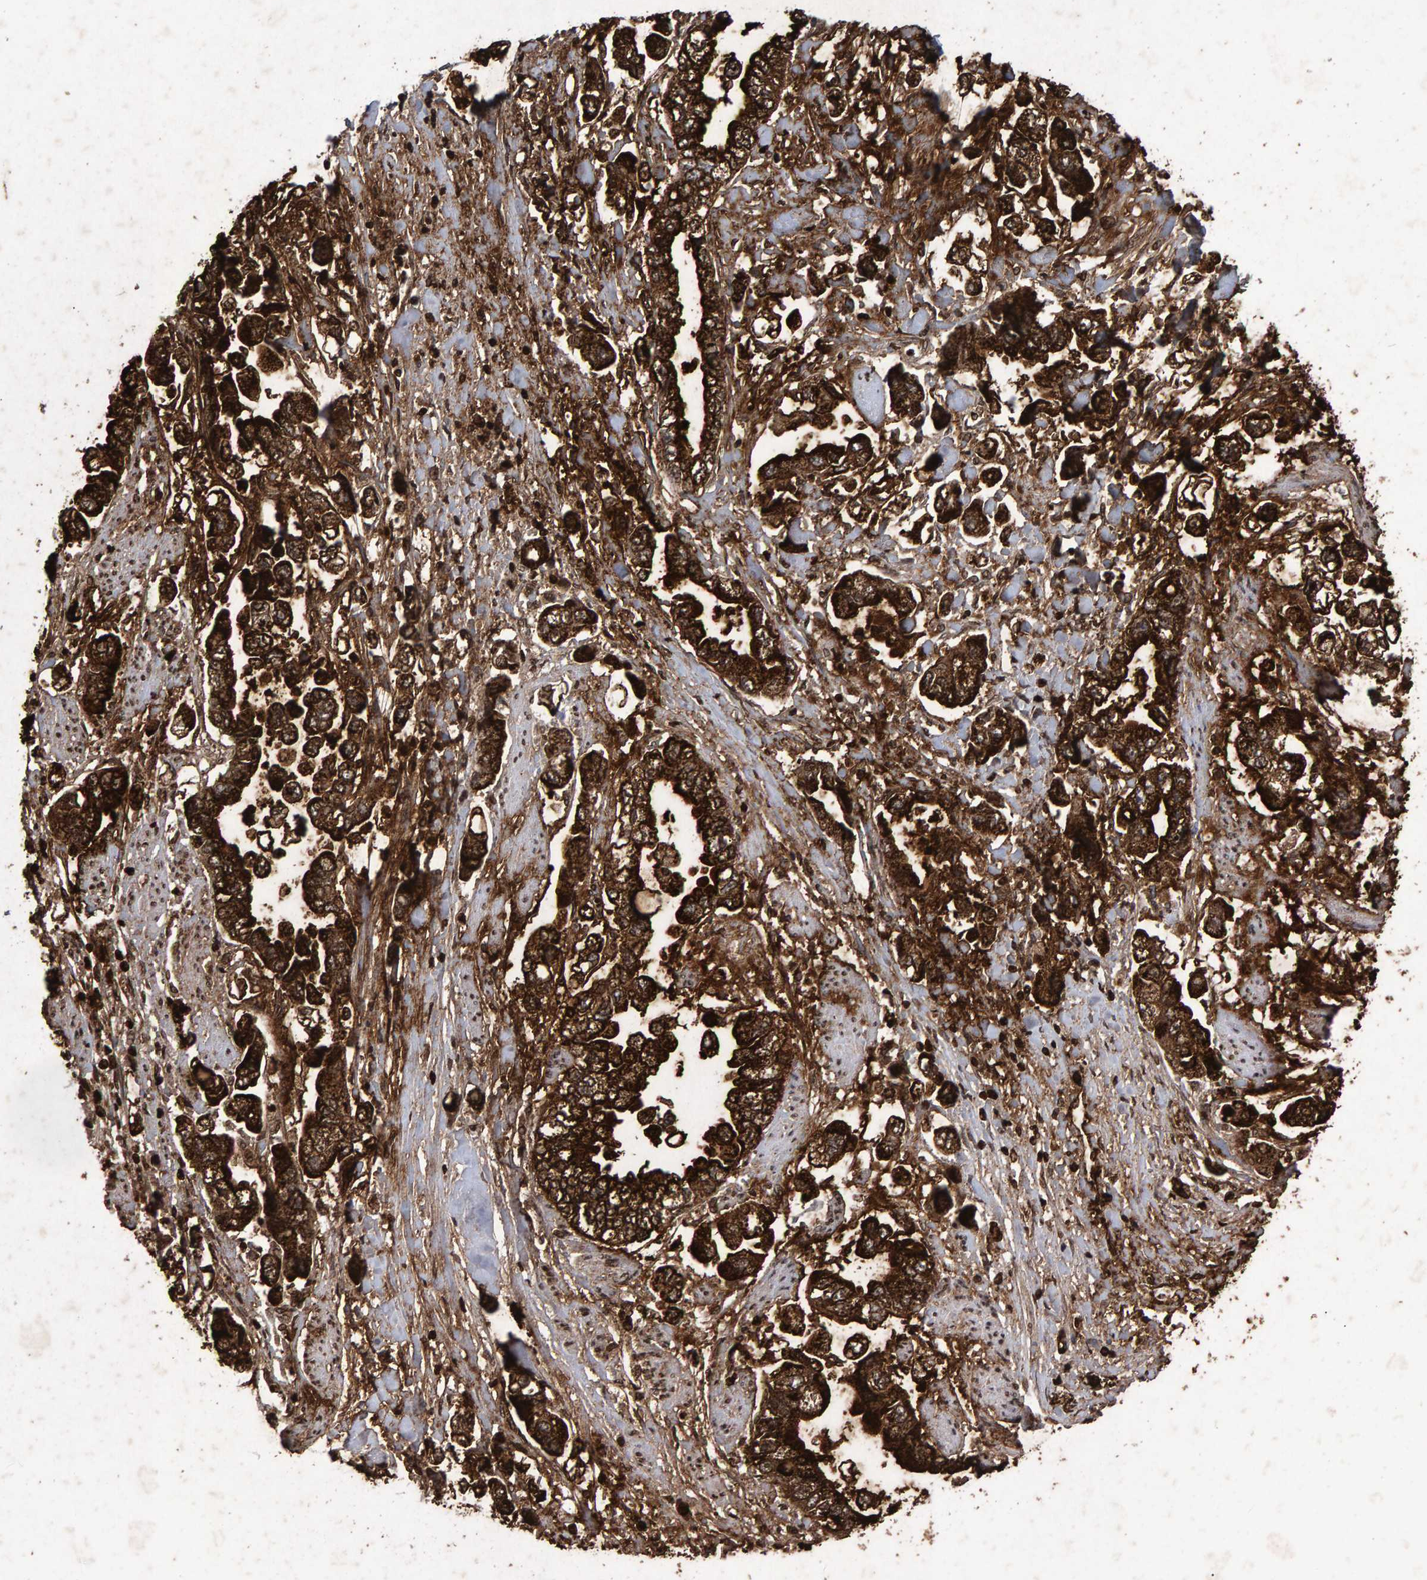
{"staining": {"intensity": "strong", "quantity": ">75%", "location": "cytoplasmic/membranous"}, "tissue": "stomach cancer", "cell_type": "Tumor cells", "image_type": "cancer", "snomed": [{"axis": "morphology", "description": "Normal tissue, NOS"}, {"axis": "morphology", "description": "Adenocarcinoma, NOS"}, {"axis": "topography", "description": "Stomach"}], "caption": "This is an image of immunohistochemistry (IHC) staining of stomach adenocarcinoma, which shows strong positivity in the cytoplasmic/membranous of tumor cells.", "gene": "GALC", "patient": {"sex": "male", "age": 62}}